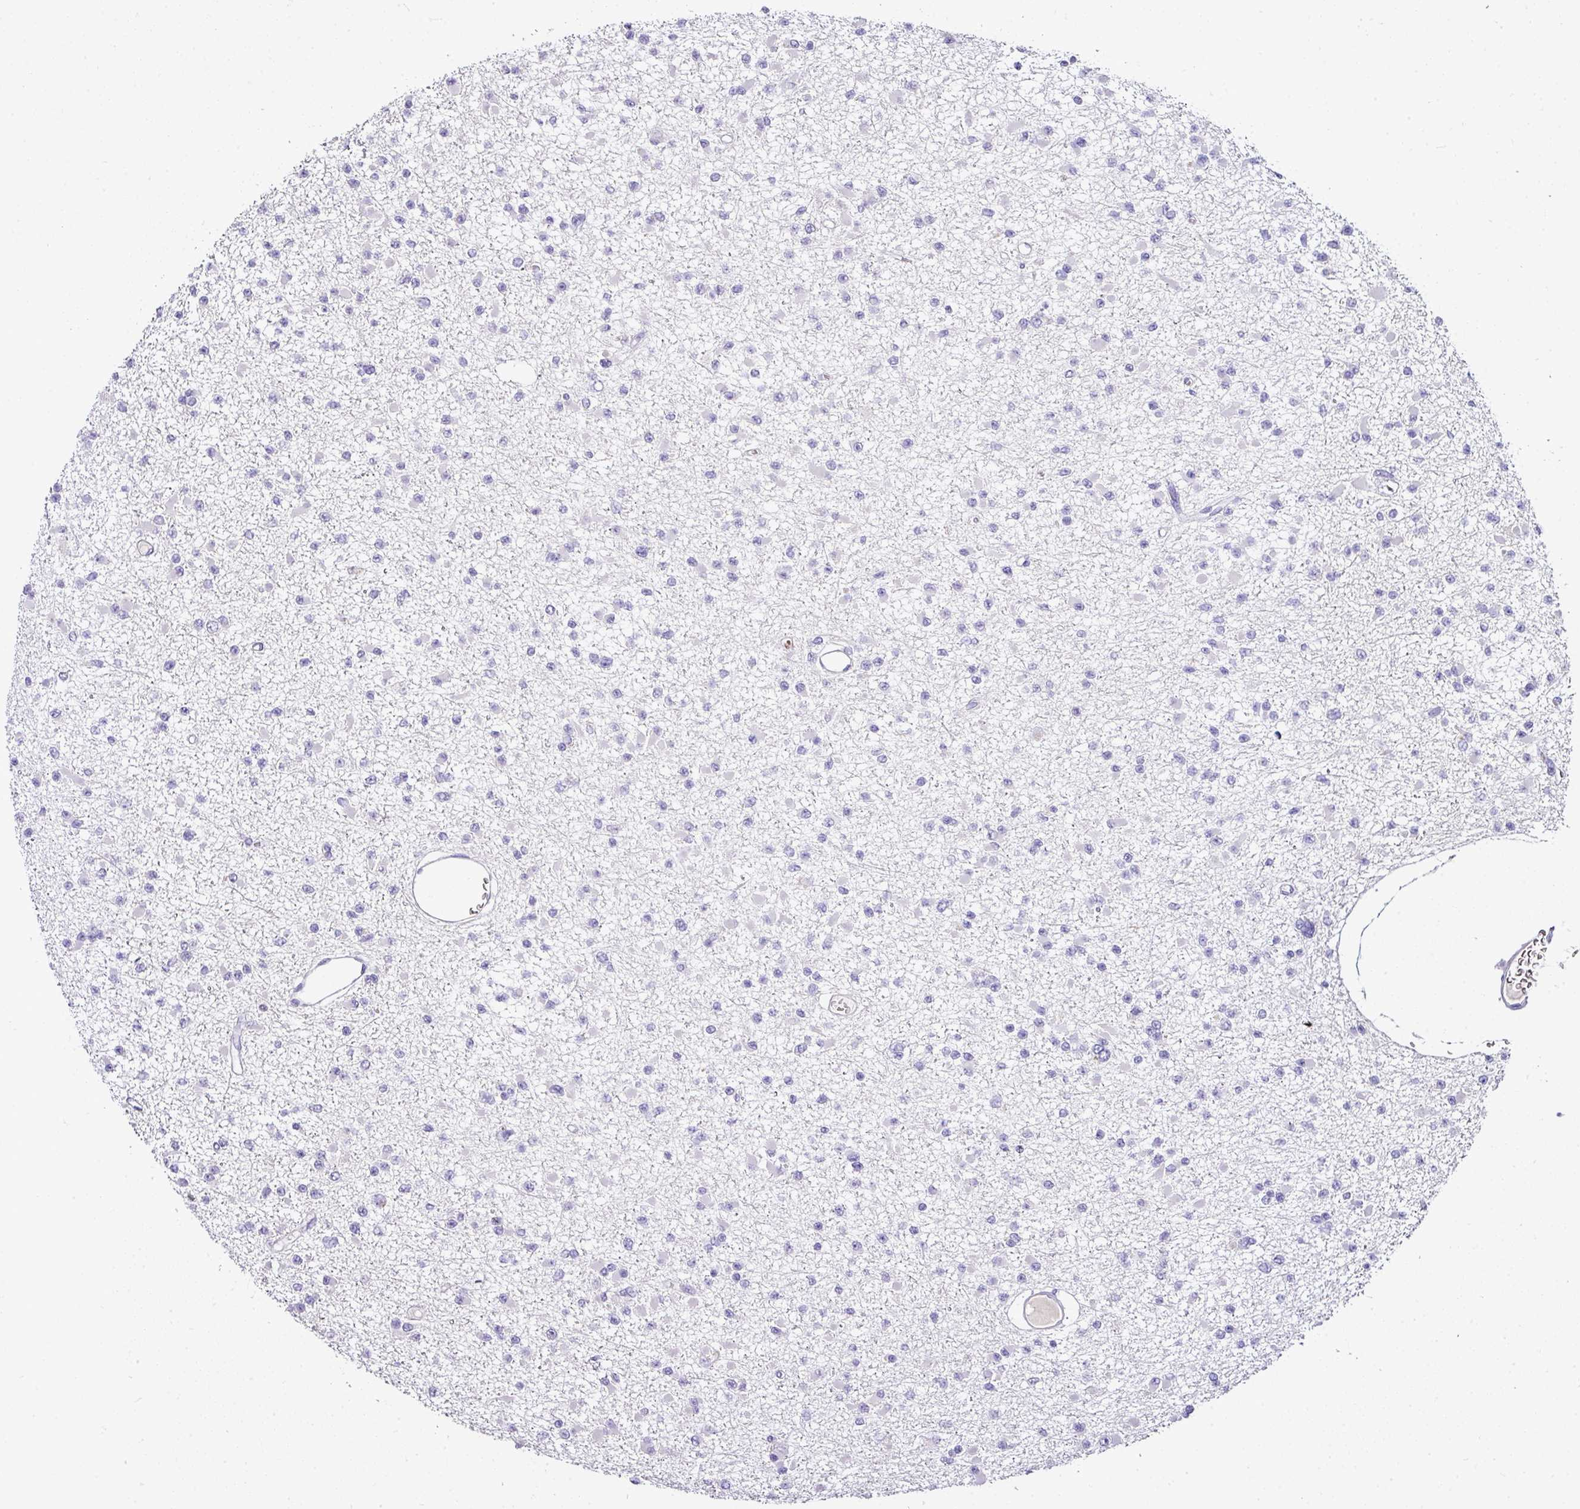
{"staining": {"intensity": "negative", "quantity": "none", "location": "none"}, "tissue": "glioma", "cell_type": "Tumor cells", "image_type": "cancer", "snomed": [{"axis": "morphology", "description": "Glioma, malignant, Low grade"}, {"axis": "topography", "description": "Brain"}], "caption": "There is no significant staining in tumor cells of malignant glioma (low-grade).", "gene": "NAPSA", "patient": {"sex": "female", "age": 22}}